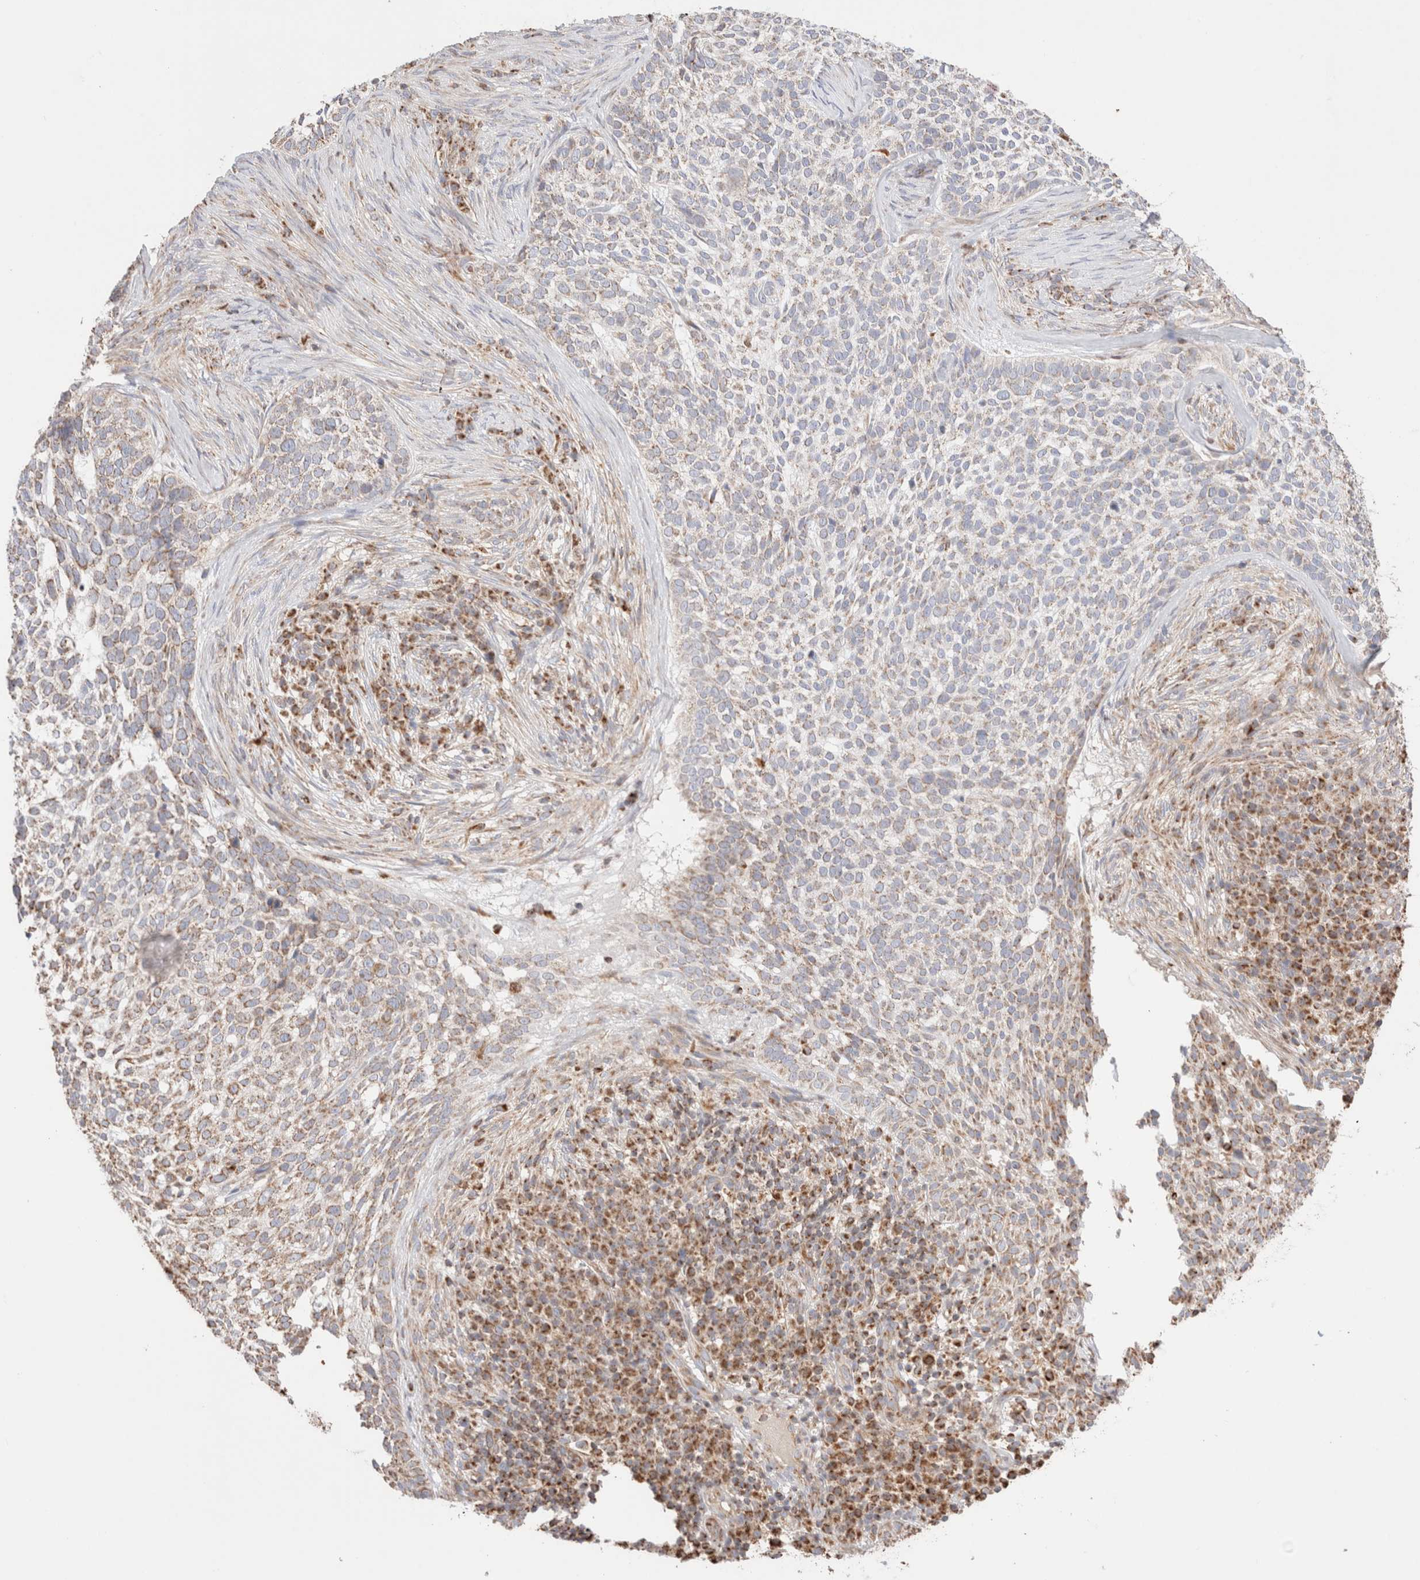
{"staining": {"intensity": "weak", "quantity": "25%-75%", "location": "cytoplasmic/membranous"}, "tissue": "skin cancer", "cell_type": "Tumor cells", "image_type": "cancer", "snomed": [{"axis": "morphology", "description": "Basal cell carcinoma"}, {"axis": "topography", "description": "Skin"}], "caption": "Immunohistochemical staining of skin cancer demonstrates low levels of weak cytoplasmic/membranous protein positivity in approximately 25%-75% of tumor cells.", "gene": "TMPPE", "patient": {"sex": "female", "age": 64}}